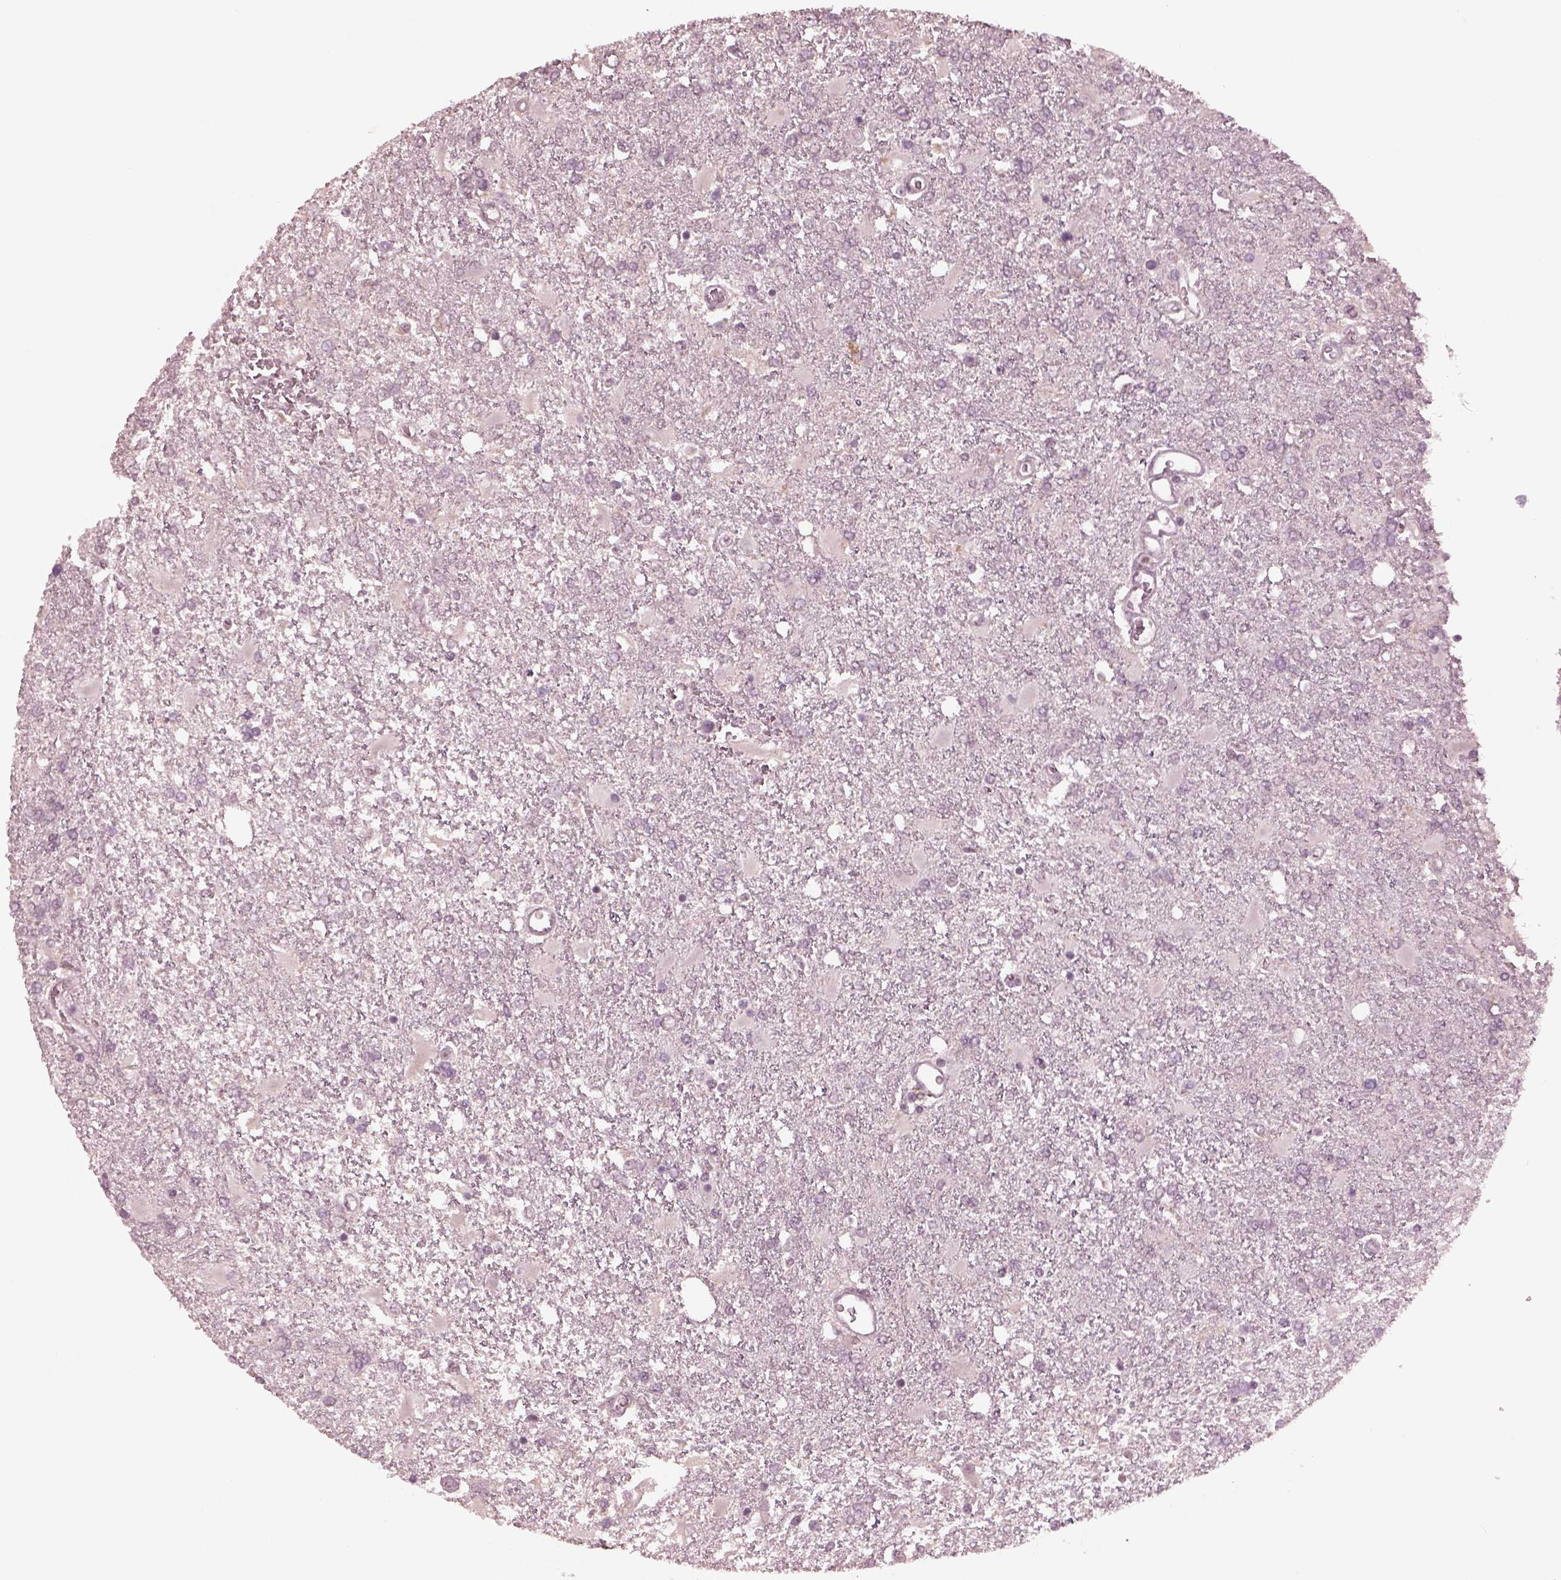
{"staining": {"intensity": "negative", "quantity": "none", "location": "none"}, "tissue": "glioma", "cell_type": "Tumor cells", "image_type": "cancer", "snomed": [{"axis": "morphology", "description": "Glioma, malignant, High grade"}, {"axis": "topography", "description": "Cerebral cortex"}], "caption": "There is no significant expression in tumor cells of malignant glioma (high-grade).", "gene": "KRT79", "patient": {"sex": "male", "age": 79}}